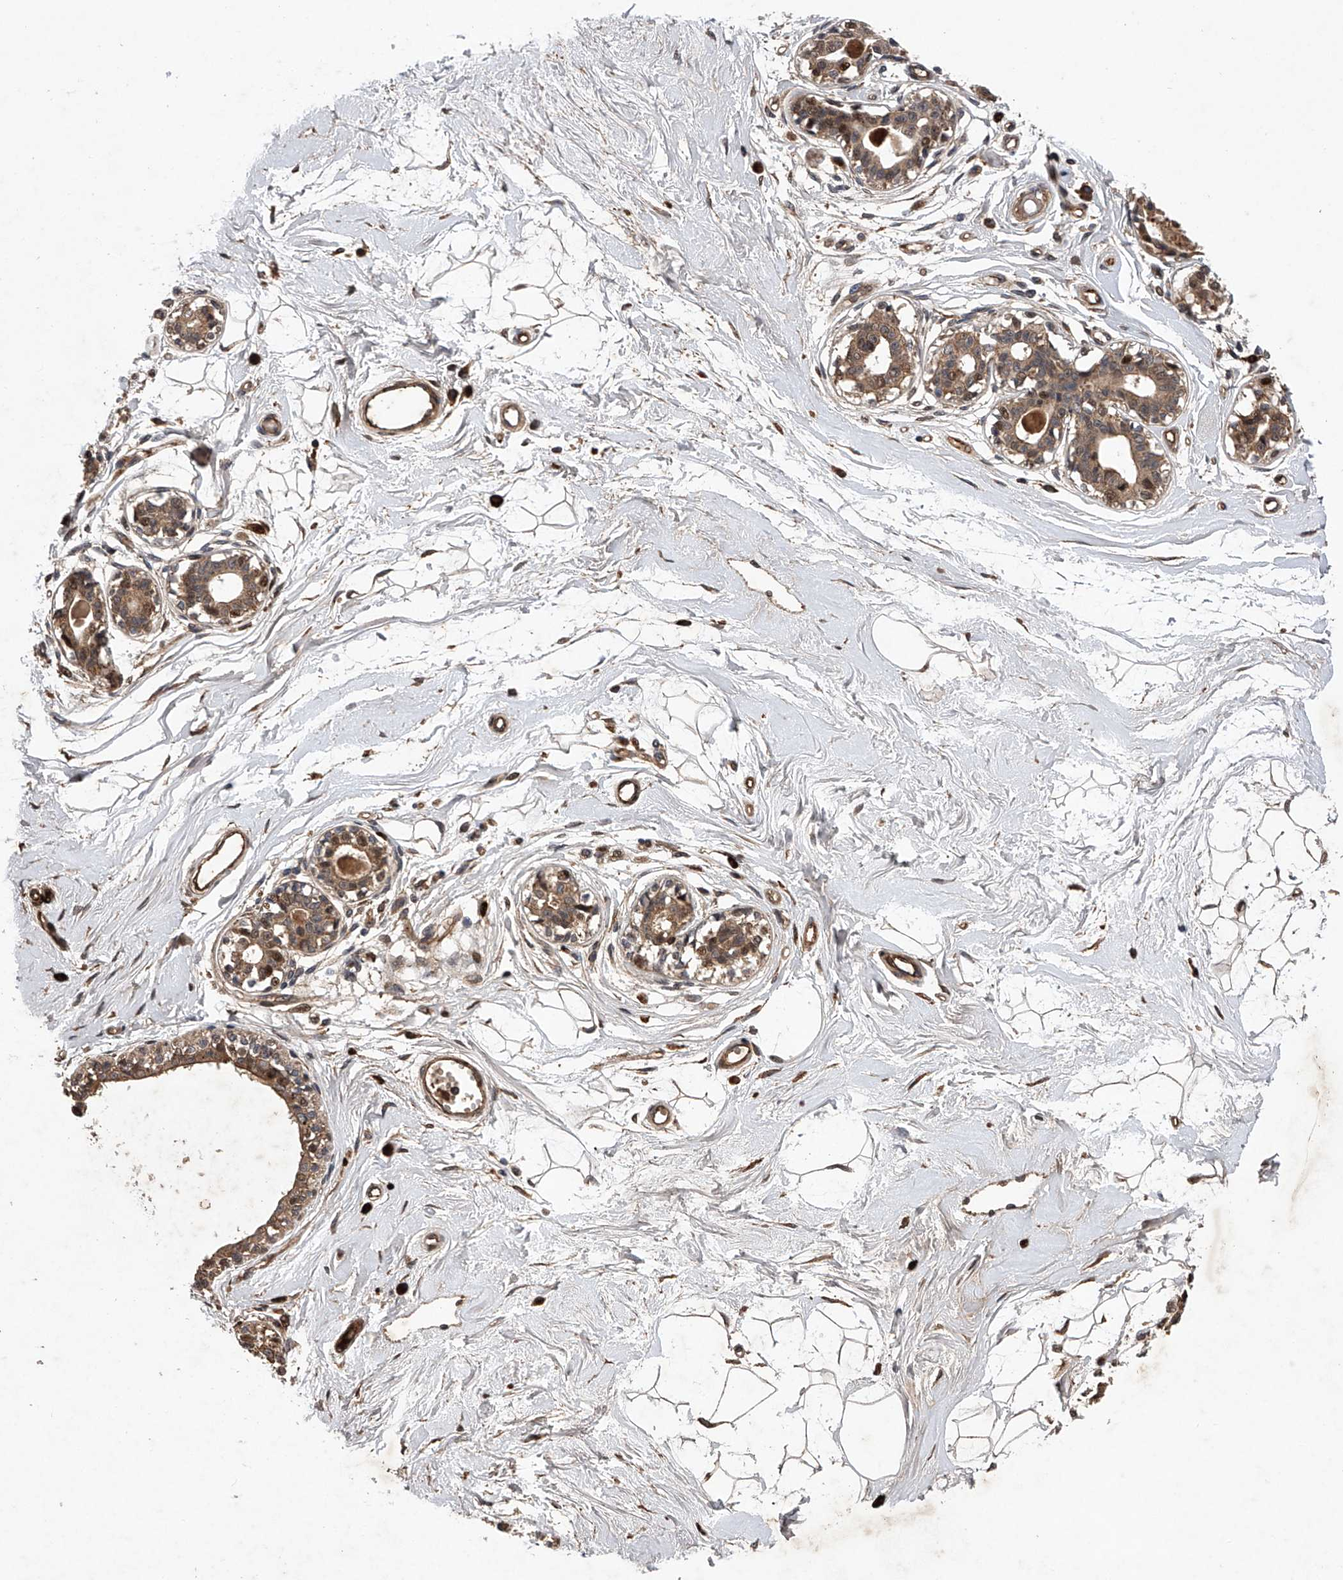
{"staining": {"intensity": "negative", "quantity": "none", "location": "none"}, "tissue": "breast", "cell_type": "Adipocytes", "image_type": "normal", "snomed": [{"axis": "morphology", "description": "Normal tissue, NOS"}, {"axis": "topography", "description": "Breast"}], "caption": "Immunohistochemistry (IHC) of normal breast reveals no positivity in adipocytes.", "gene": "MAP3K11", "patient": {"sex": "female", "age": 45}}